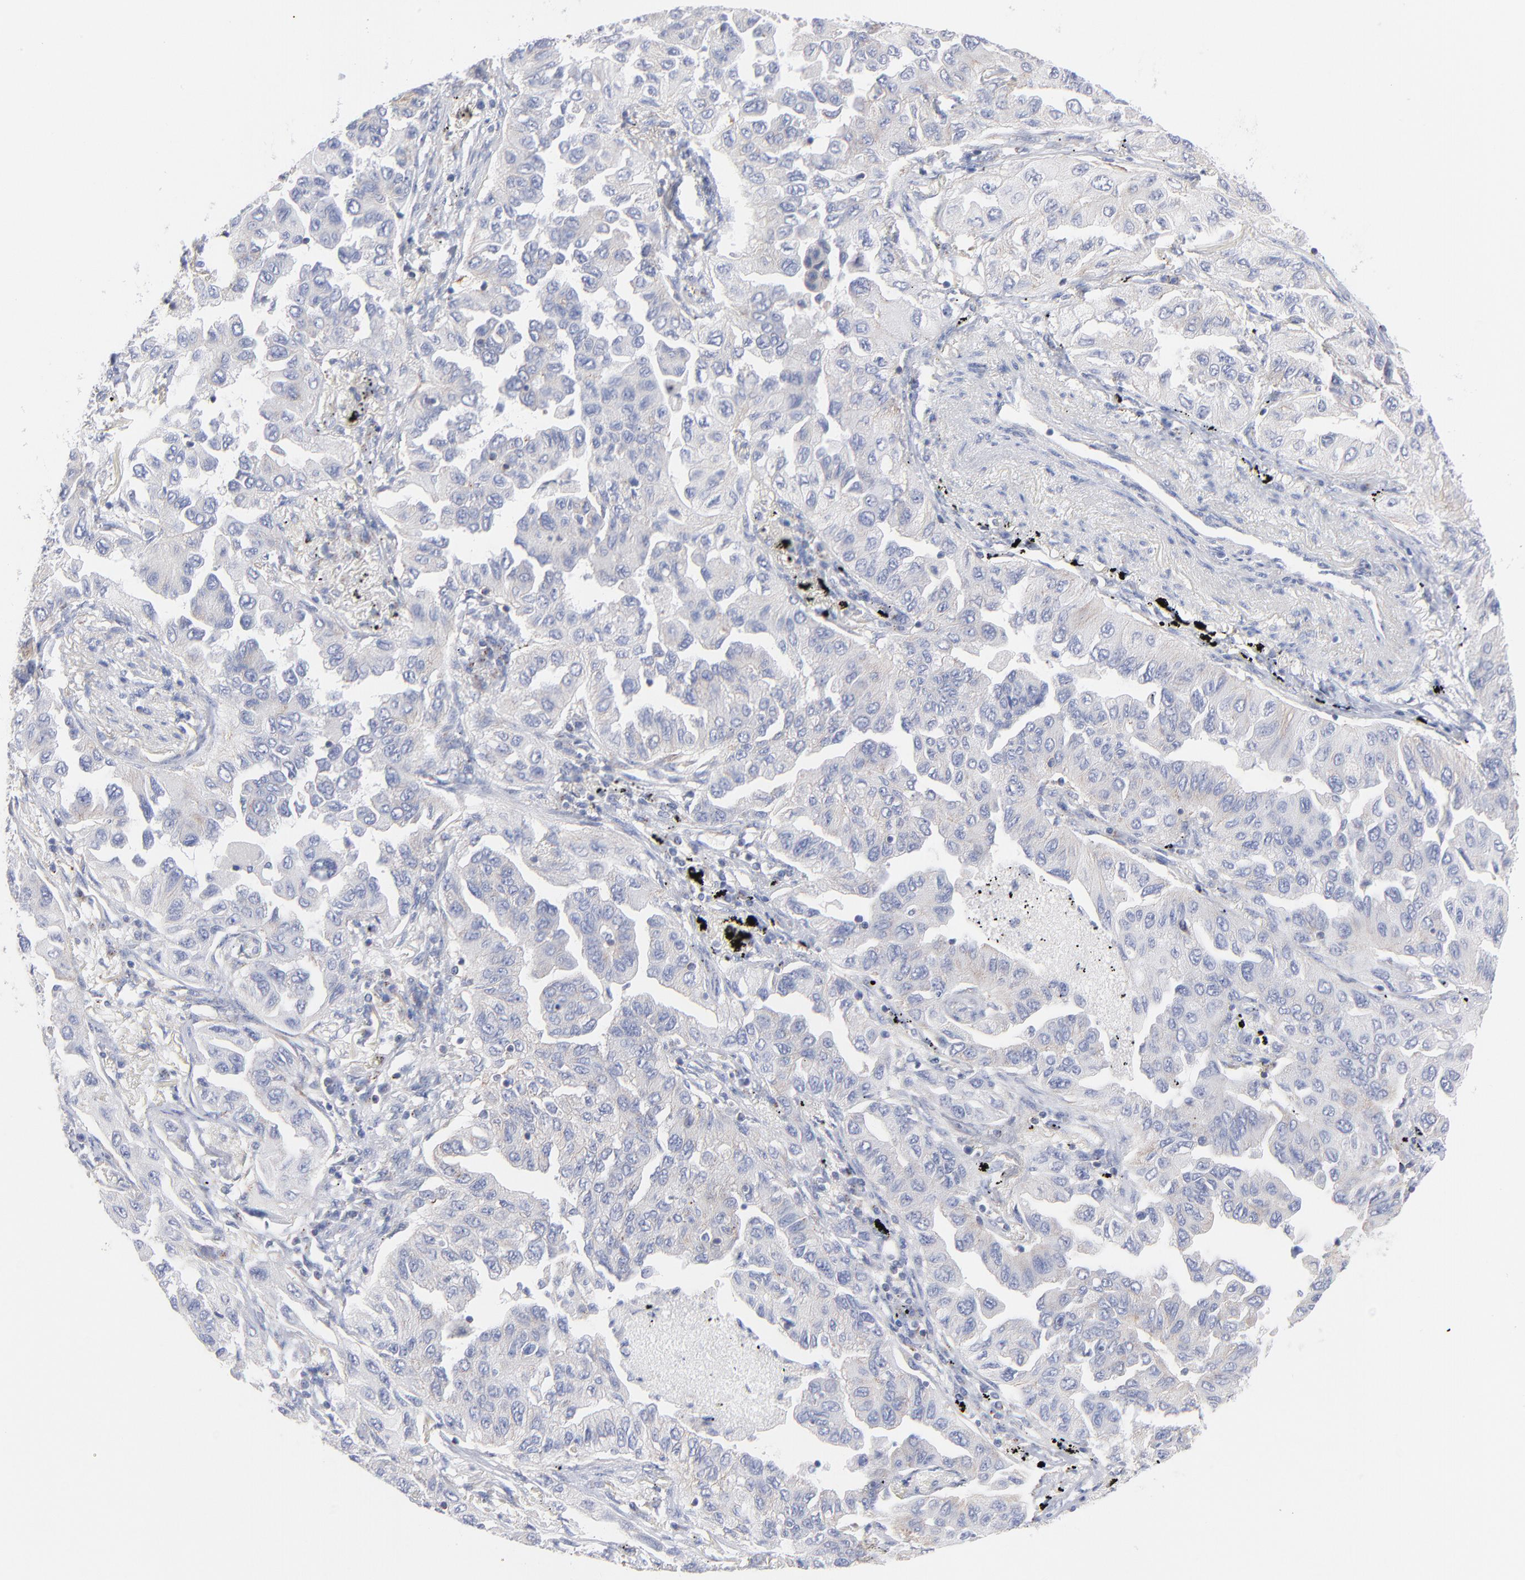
{"staining": {"intensity": "negative", "quantity": "none", "location": "none"}, "tissue": "lung cancer", "cell_type": "Tumor cells", "image_type": "cancer", "snomed": [{"axis": "morphology", "description": "Adenocarcinoma, NOS"}, {"axis": "topography", "description": "Lung"}], "caption": "This is a image of immunohistochemistry staining of lung cancer (adenocarcinoma), which shows no expression in tumor cells.", "gene": "SEPTIN6", "patient": {"sex": "female", "age": 65}}